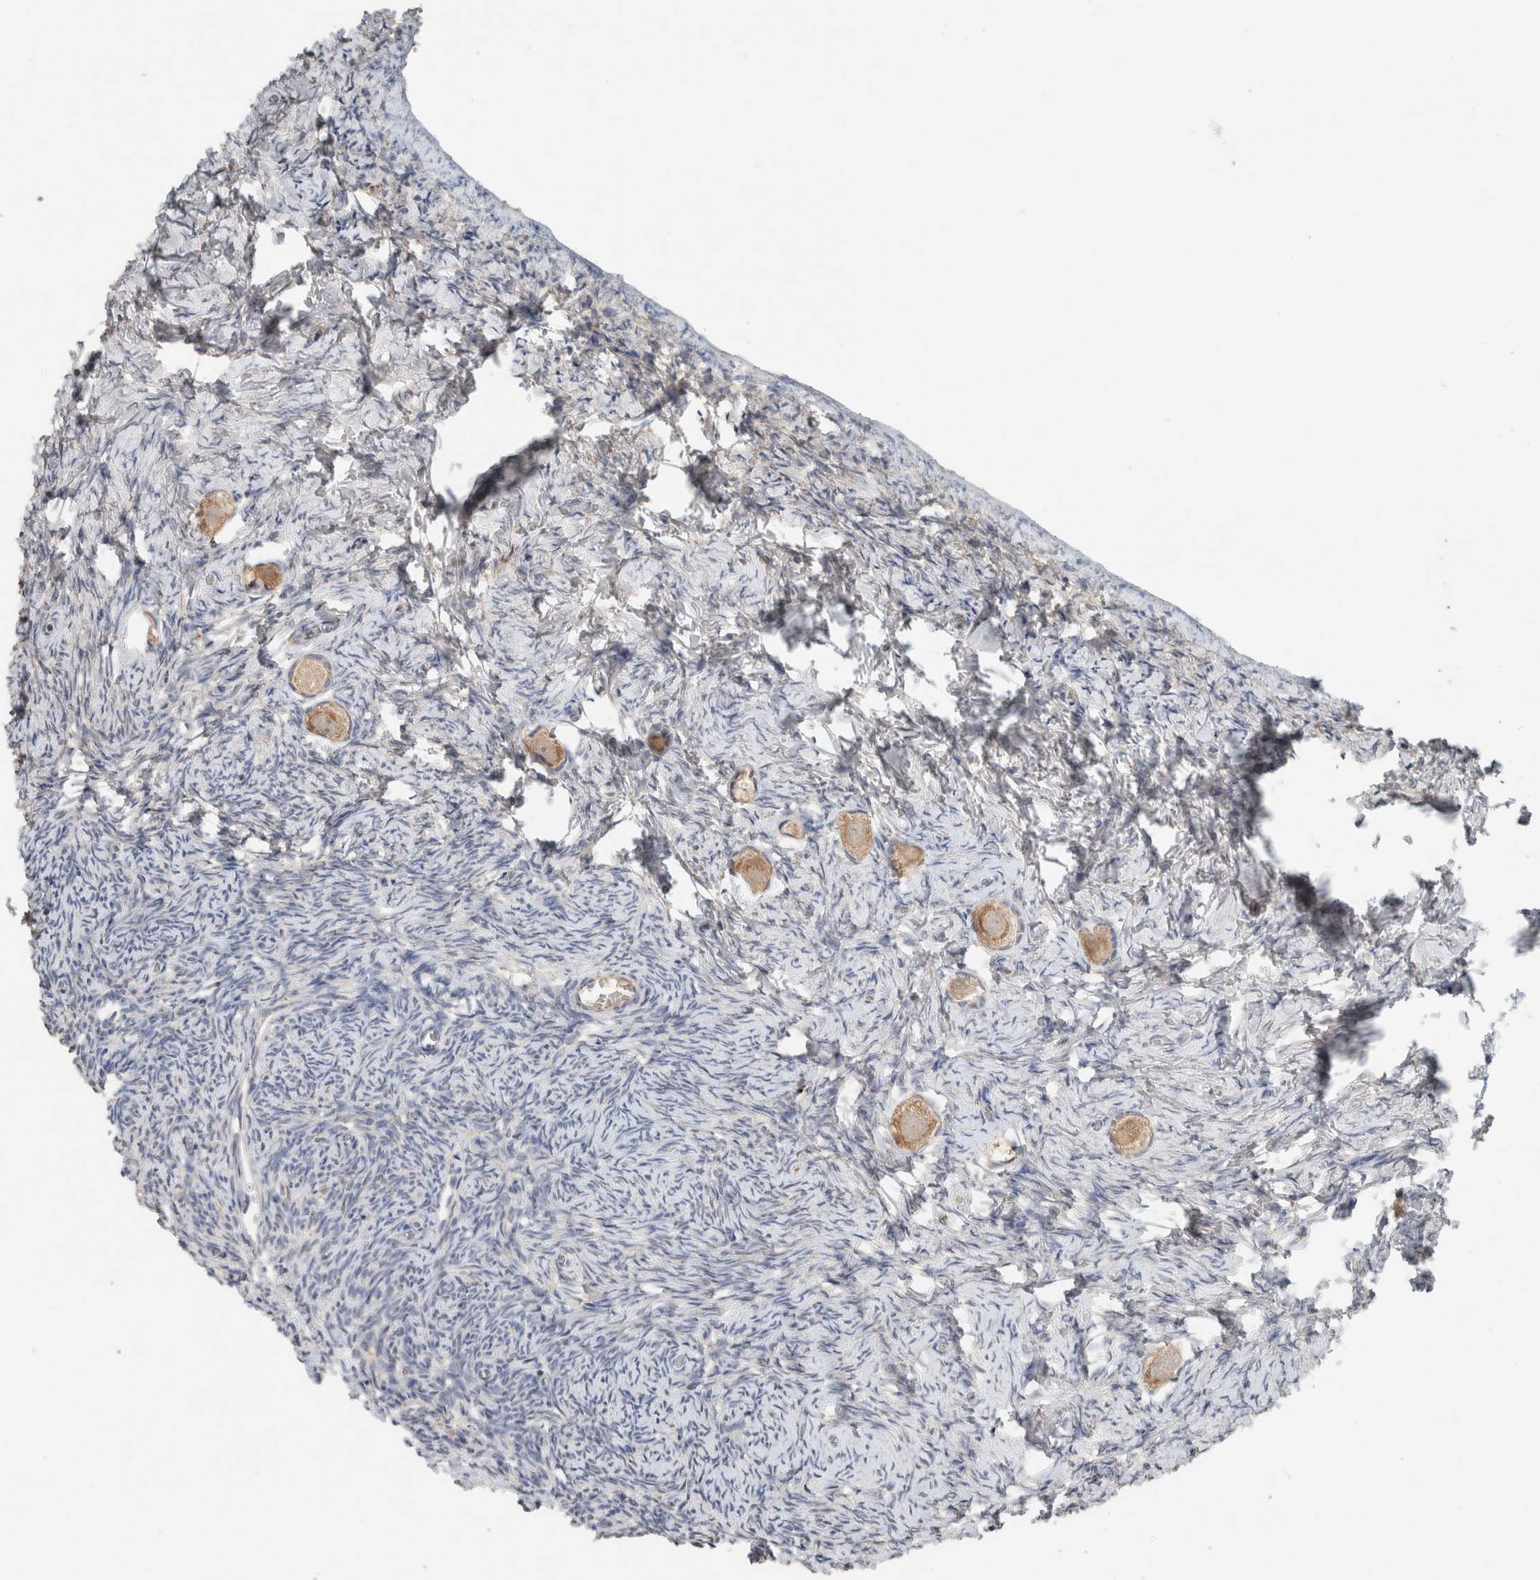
{"staining": {"intensity": "moderate", "quantity": ">75%", "location": "cytoplasmic/membranous"}, "tissue": "ovary", "cell_type": "Follicle cells", "image_type": "normal", "snomed": [{"axis": "morphology", "description": "Normal tissue, NOS"}, {"axis": "topography", "description": "Ovary"}], "caption": "Follicle cells exhibit moderate cytoplasmic/membranous staining in approximately >75% of cells in unremarkable ovary. (IHC, brightfield microscopy, high magnification).", "gene": "ERAP2", "patient": {"sex": "female", "age": 27}}